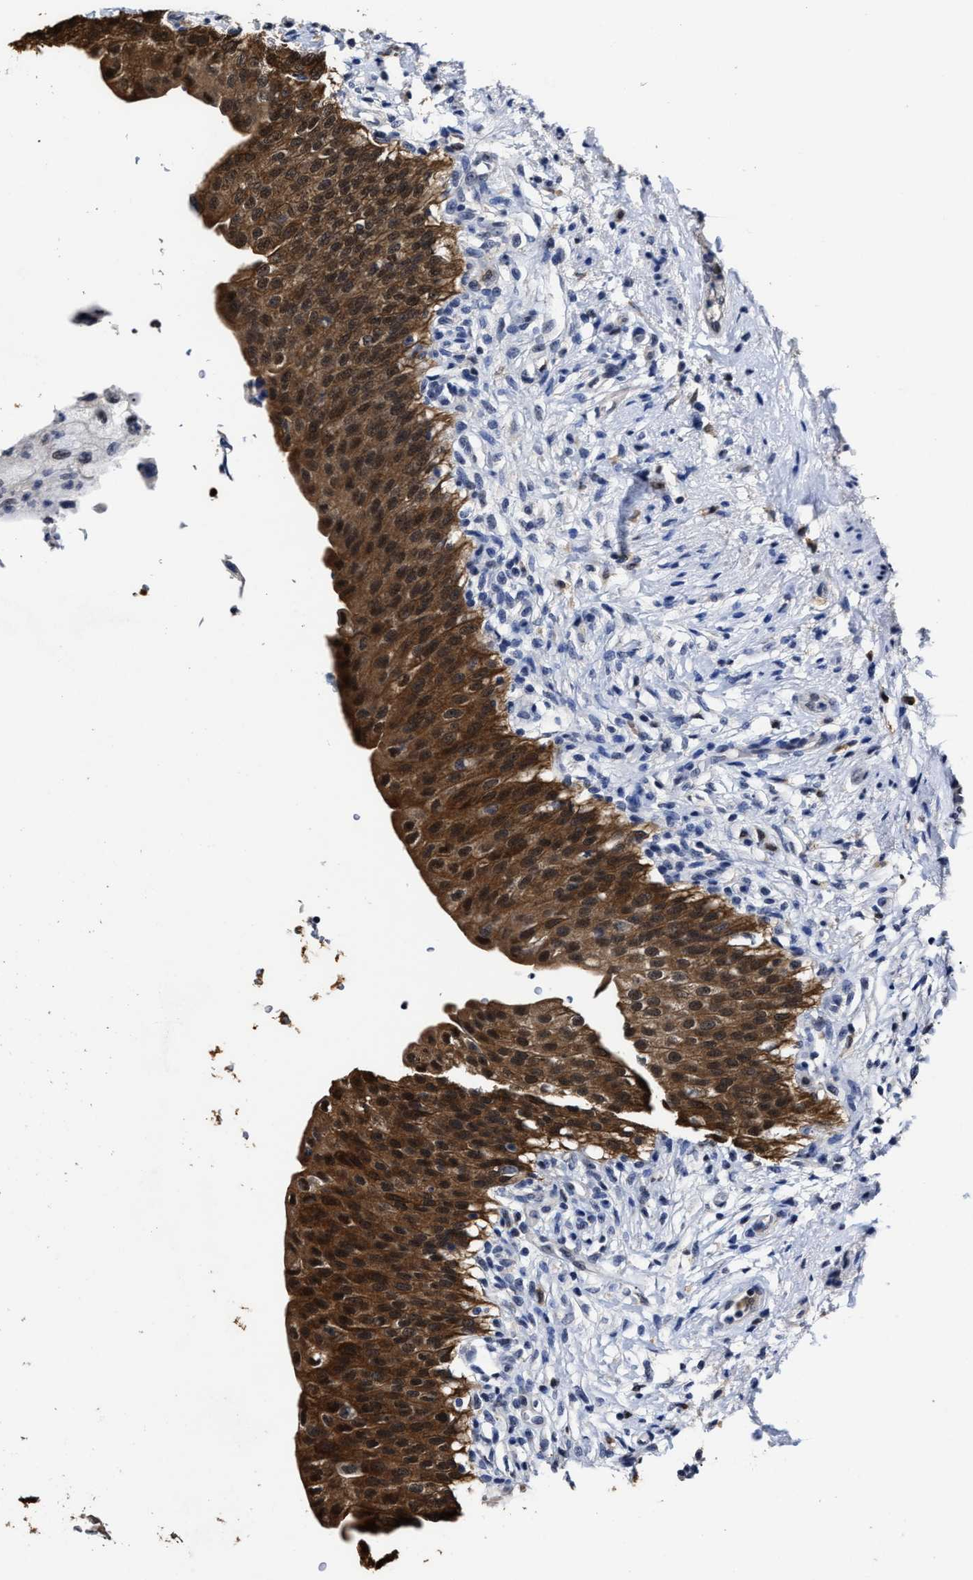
{"staining": {"intensity": "strong", "quantity": ">75%", "location": "cytoplasmic/membranous,nuclear"}, "tissue": "urinary bladder", "cell_type": "Urothelial cells", "image_type": "normal", "snomed": [{"axis": "morphology", "description": "Normal tissue, NOS"}, {"axis": "topography", "description": "Urinary bladder"}], "caption": "There is high levels of strong cytoplasmic/membranous,nuclear positivity in urothelial cells of benign urinary bladder, as demonstrated by immunohistochemical staining (brown color).", "gene": "PRPF4B", "patient": {"sex": "female", "age": 60}}